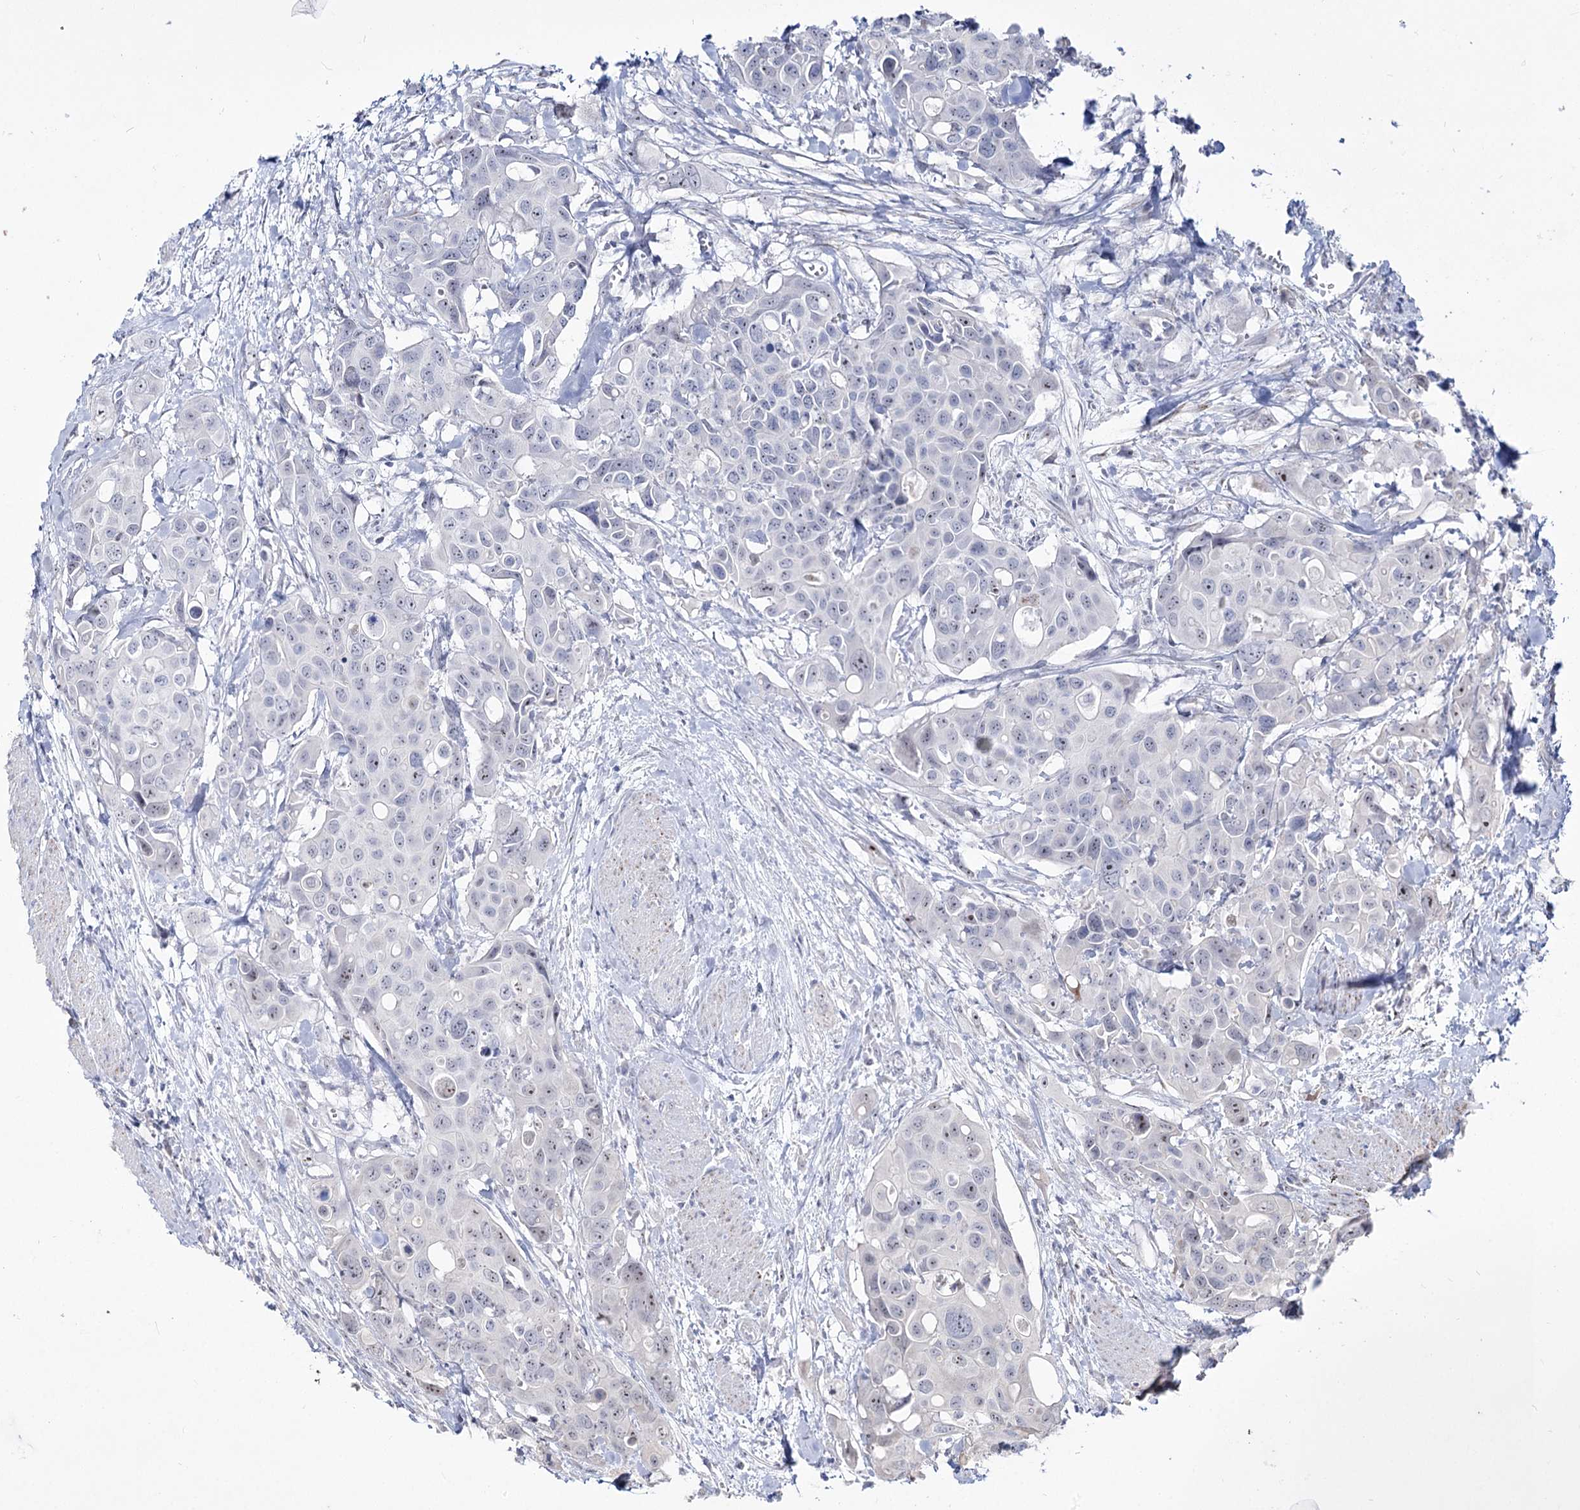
{"staining": {"intensity": "negative", "quantity": "none", "location": "none"}, "tissue": "colorectal cancer", "cell_type": "Tumor cells", "image_type": "cancer", "snomed": [{"axis": "morphology", "description": "Adenocarcinoma, NOS"}, {"axis": "topography", "description": "Colon"}], "caption": "Tumor cells are negative for brown protein staining in adenocarcinoma (colorectal).", "gene": "DDX50", "patient": {"sex": "male", "age": 77}}